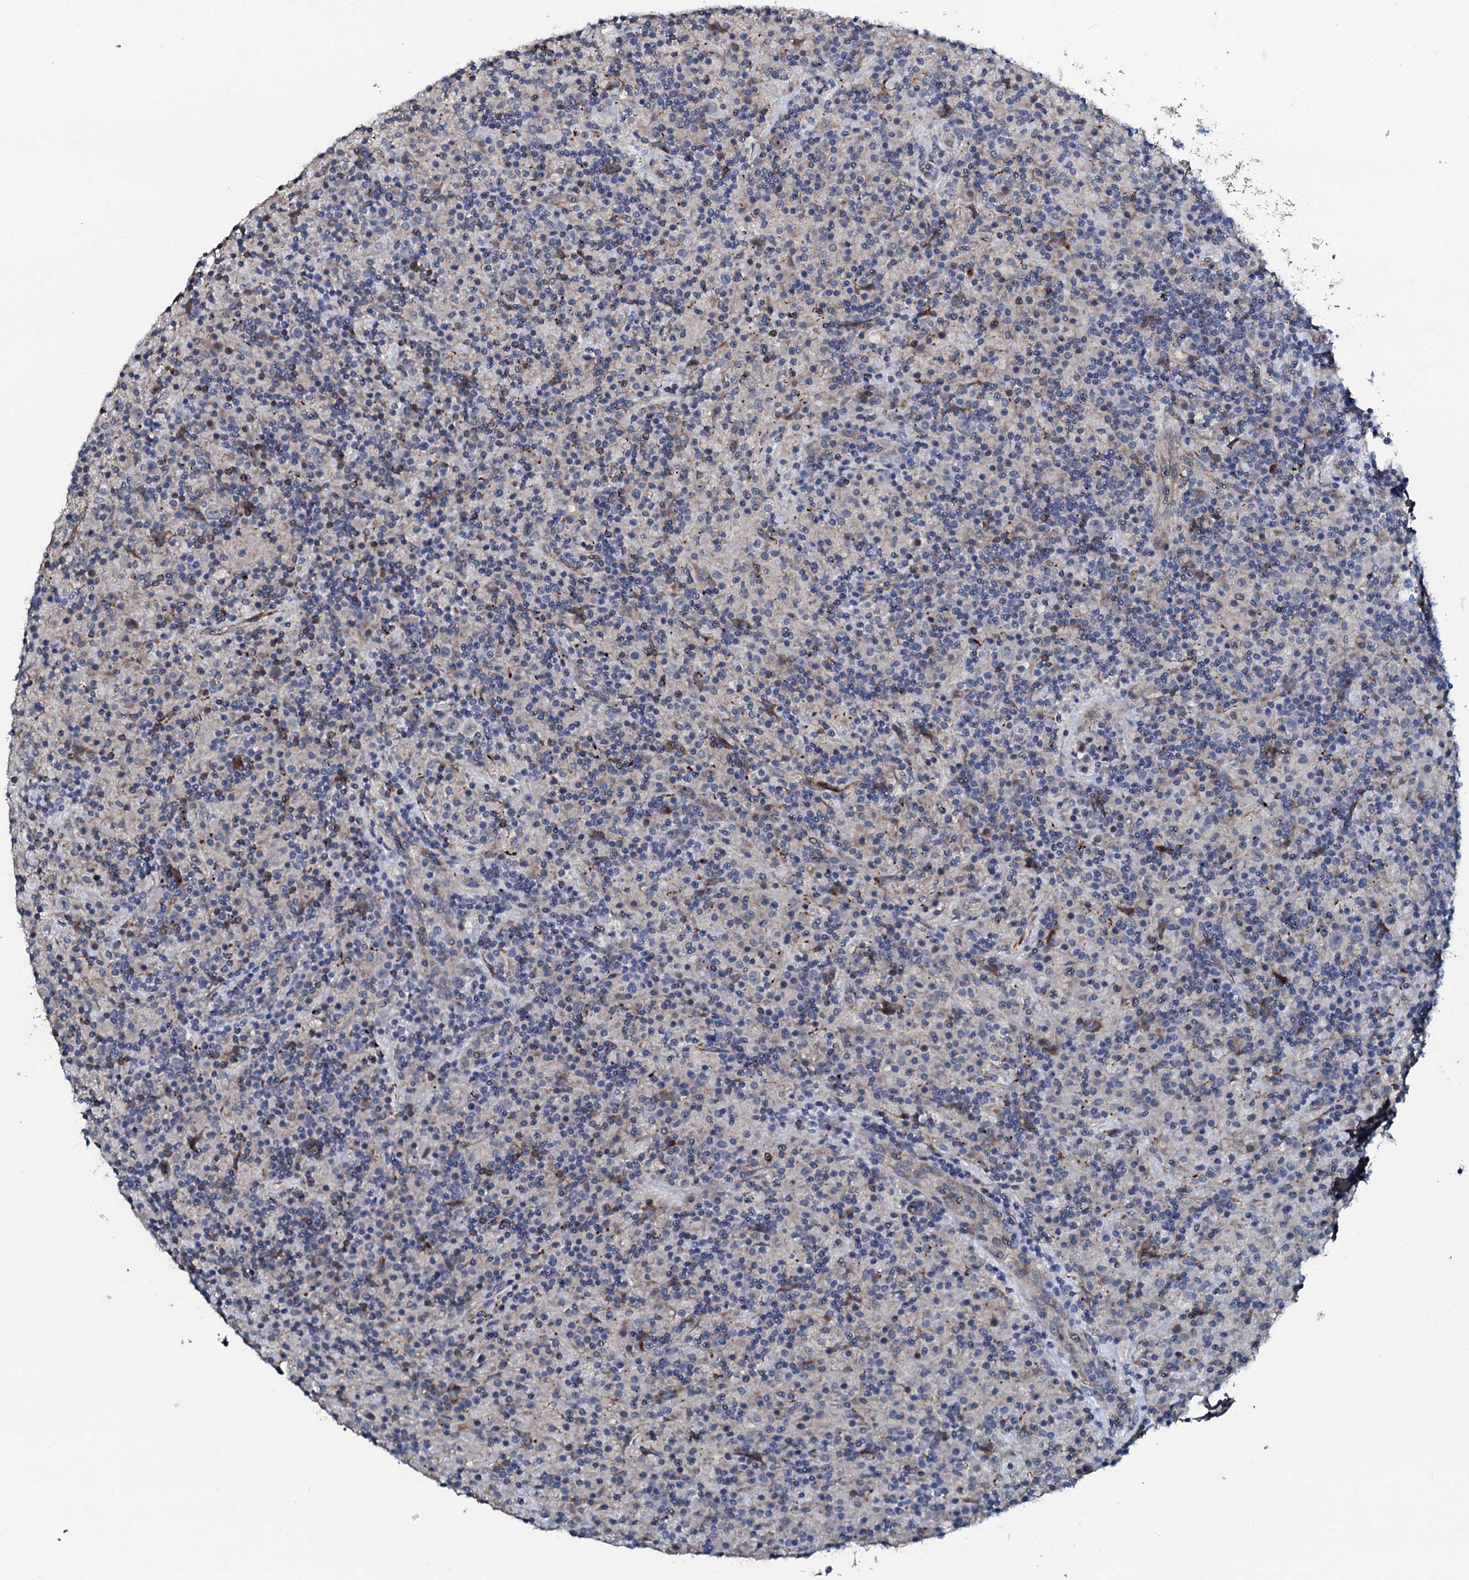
{"staining": {"intensity": "negative", "quantity": "none", "location": "none"}, "tissue": "lymphoma", "cell_type": "Tumor cells", "image_type": "cancer", "snomed": [{"axis": "morphology", "description": "Hodgkin's disease, NOS"}, {"axis": "topography", "description": "Lymph node"}], "caption": "A high-resolution micrograph shows IHC staining of lymphoma, which displays no significant staining in tumor cells.", "gene": "IL12B", "patient": {"sex": "male", "age": 70}}